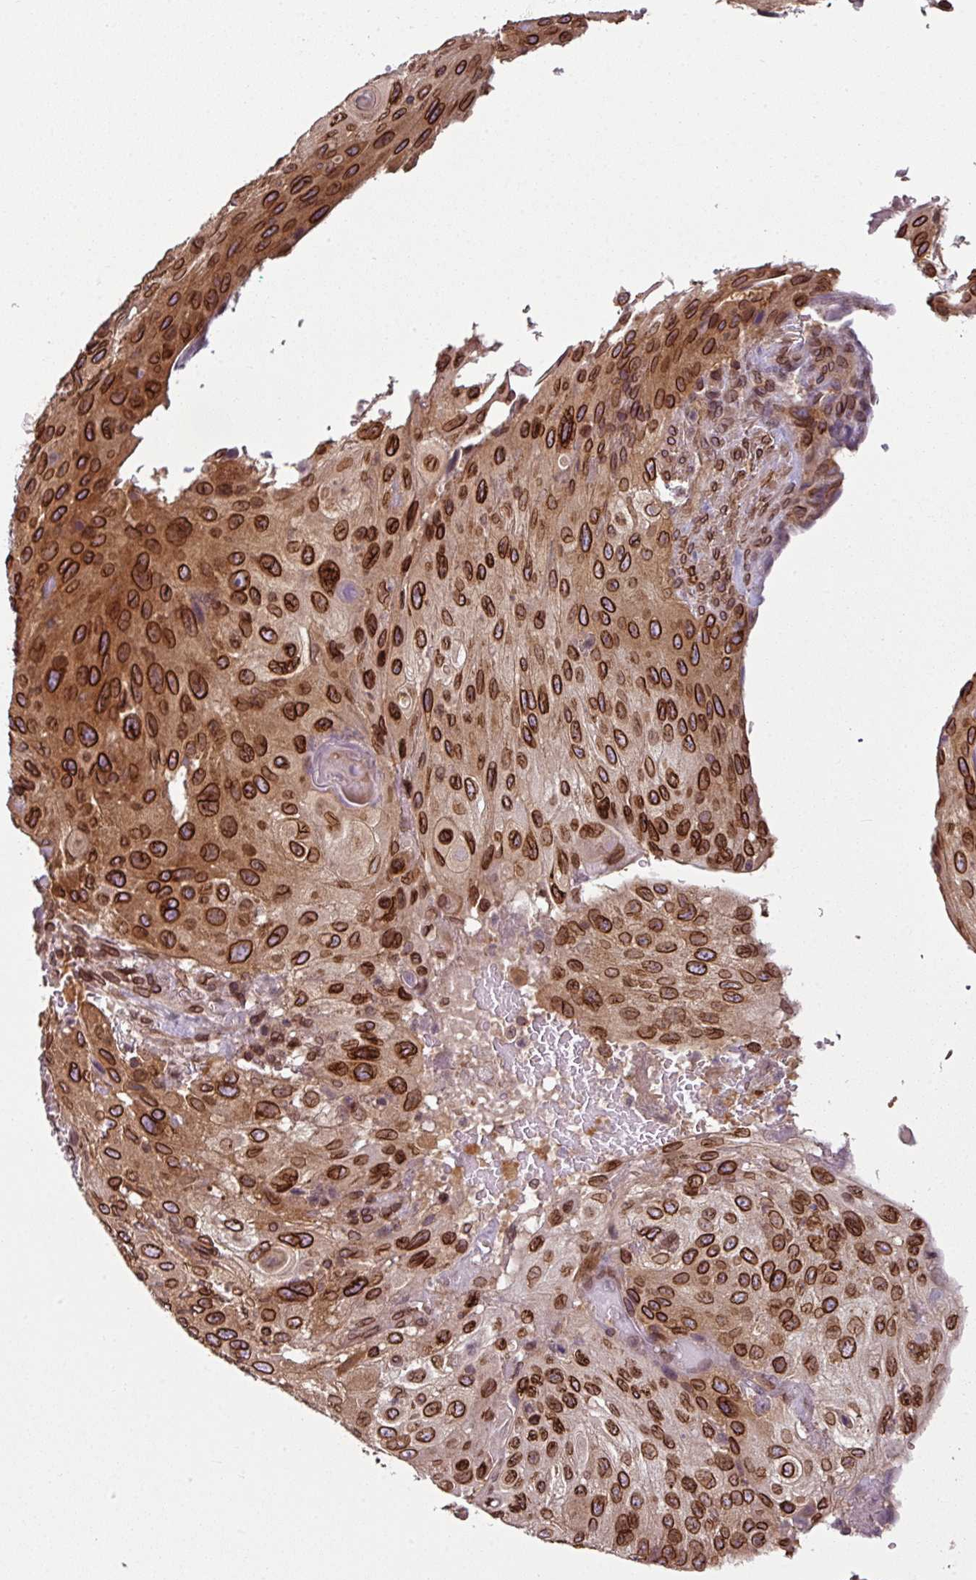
{"staining": {"intensity": "strong", "quantity": ">75%", "location": "cytoplasmic/membranous,nuclear"}, "tissue": "cervical cancer", "cell_type": "Tumor cells", "image_type": "cancer", "snomed": [{"axis": "morphology", "description": "Squamous cell carcinoma, NOS"}, {"axis": "topography", "description": "Cervix"}], "caption": "Immunohistochemistry (IHC) staining of cervical cancer (squamous cell carcinoma), which displays high levels of strong cytoplasmic/membranous and nuclear expression in approximately >75% of tumor cells indicating strong cytoplasmic/membranous and nuclear protein expression. The staining was performed using DAB (3,3'-diaminobenzidine) (brown) for protein detection and nuclei were counterstained in hematoxylin (blue).", "gene": "RANGAP1", "patient": {"sex": "female", "age": 42}}